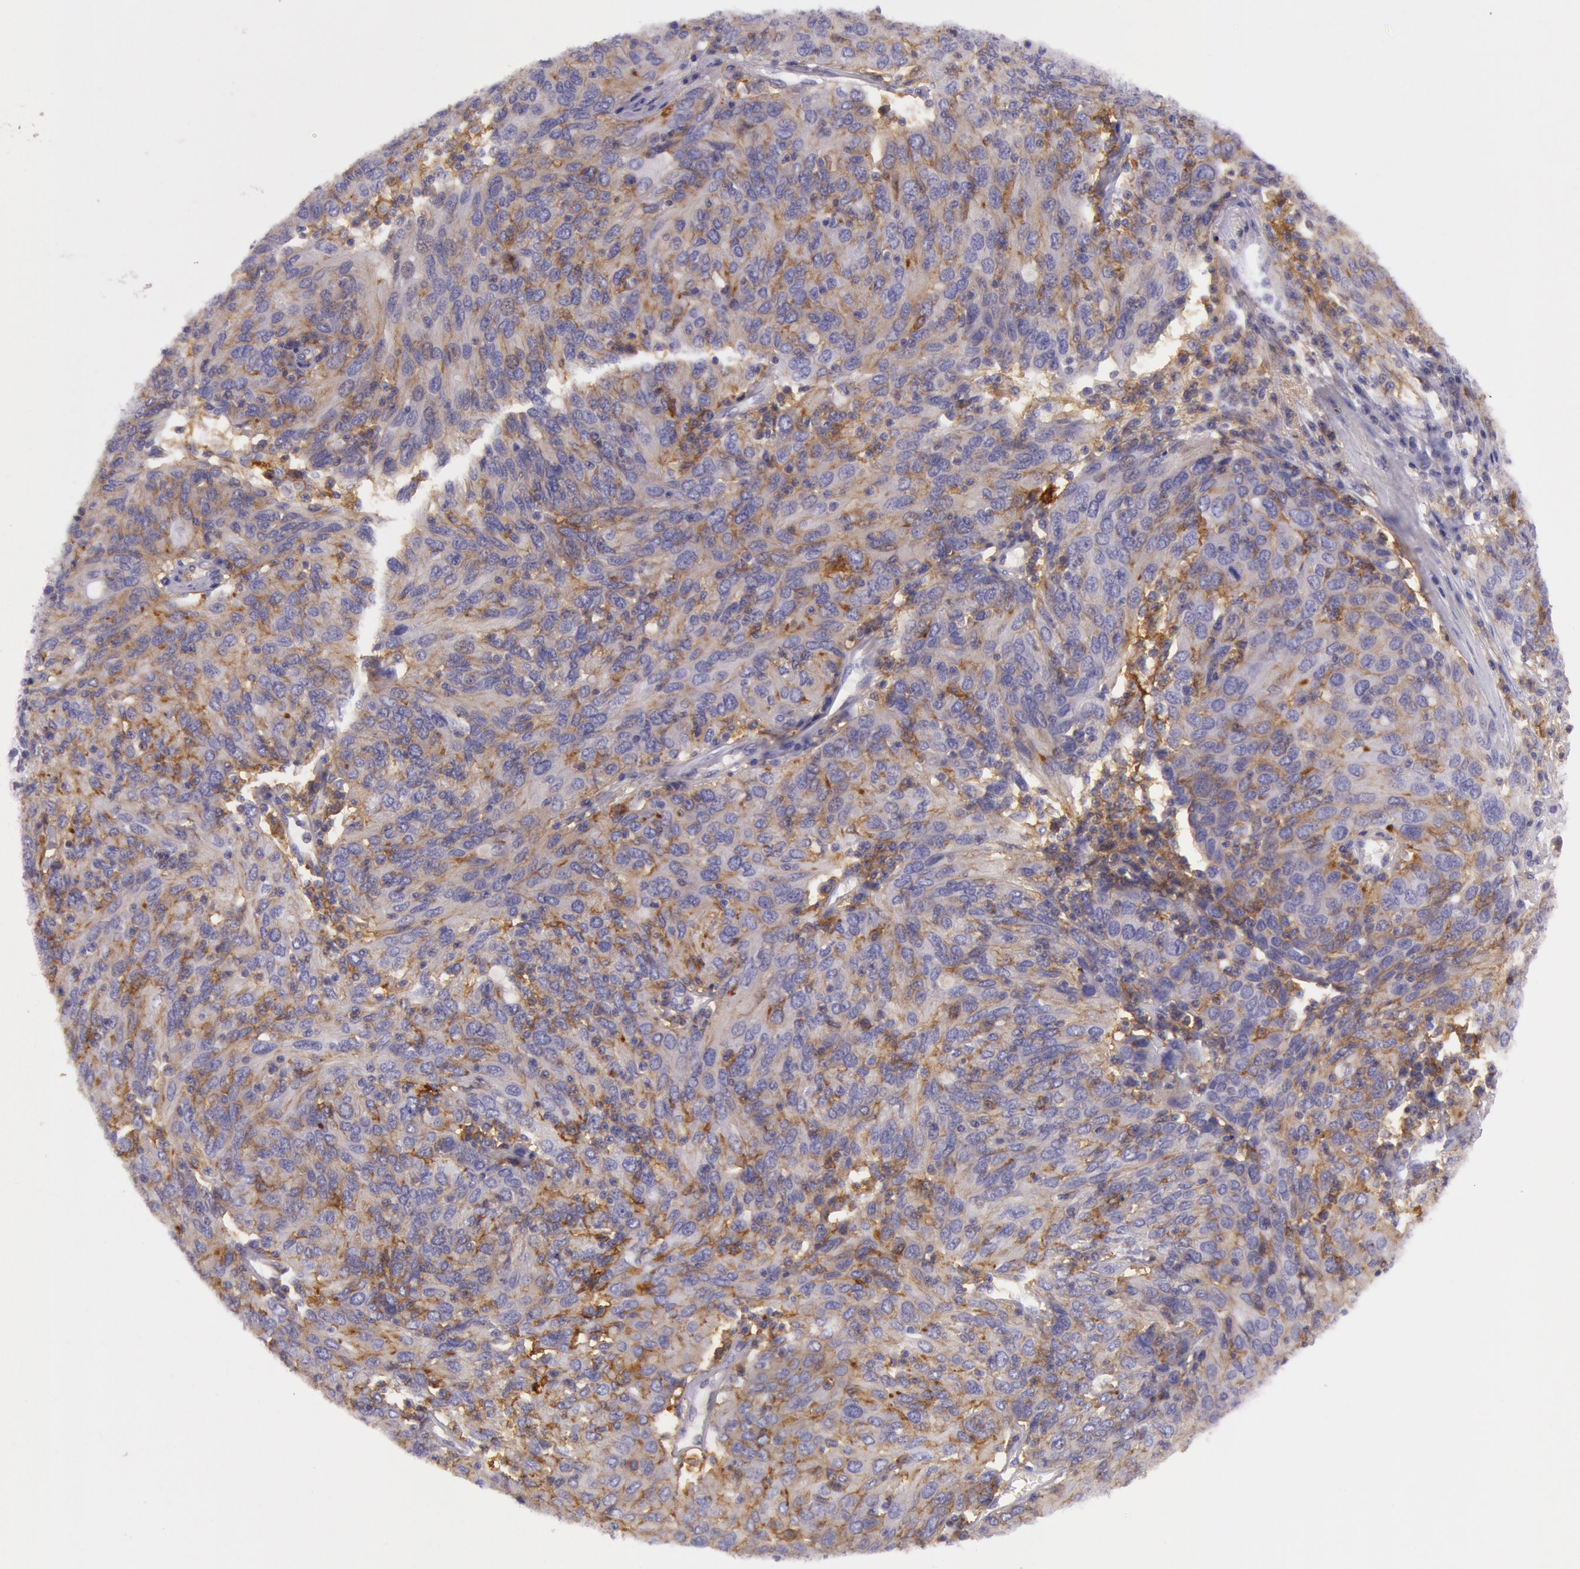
{"staining": {"intensity": "strong", "quantity": ">75%", "location": "cytoplasmic/membranous"}, "tissue": "ovarian cancer", "cell_type": "Tumor cells", "image_type": "cancer", "snomed": [{"axis": "morphology", "description": "Carcinoma, endometroid"}, {"axis": "topography", "description": "Ovary"}], "caption": "A histopathology image of ovarian cancer (endometroid carcinoma) stained for a protein reveals strong cytoplasmic/membranous brown staining in tumor cells.", "gene": "LY75", "patient": {"sex": "female", "age": 50}}